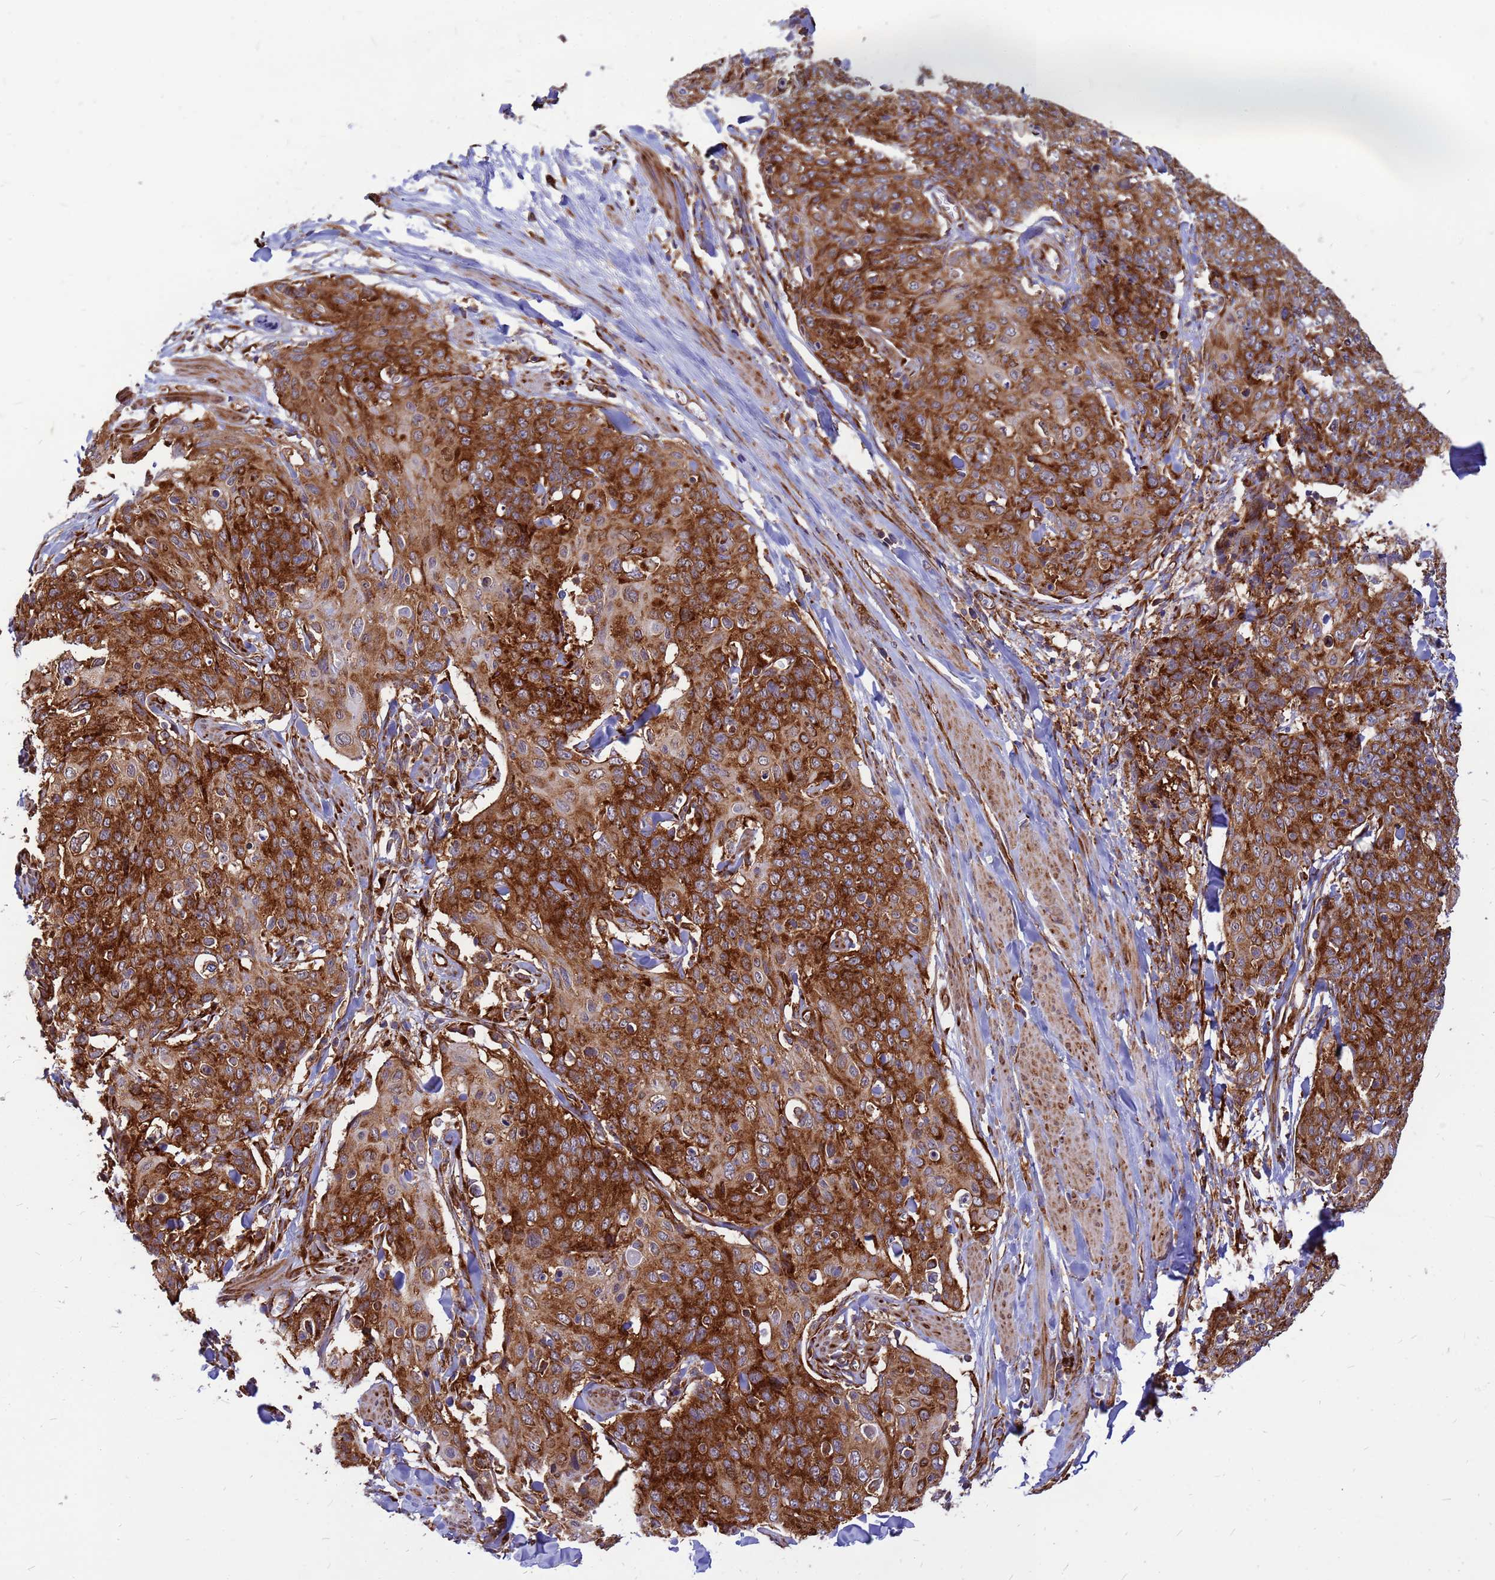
{"staining": {"intensity": "strong", "quantity": ">75%", "location": "cytoplasmic/membranous"}, "tissue": "skin cancer", "cell_type": "Tumor cells", "image_type": "cancer", "snomed": [{"axis": "morphology", "description": "Squamous cell carcinoma, NOS"}, {"axis": "topography", "description": "Skin"}, {"axis": "topography", "description": "Vulva"}], "caption": "Immunohistochemistry (IHC) micrograph of squamous cell carcinoma (skin) stained for a protein (brown), which demonstrates high levels of strong cytoplasmic/membranous staining in about >75% of tumor cells.", "gene": "RPL8", "patient": {"sex": "female", "age": 85}}